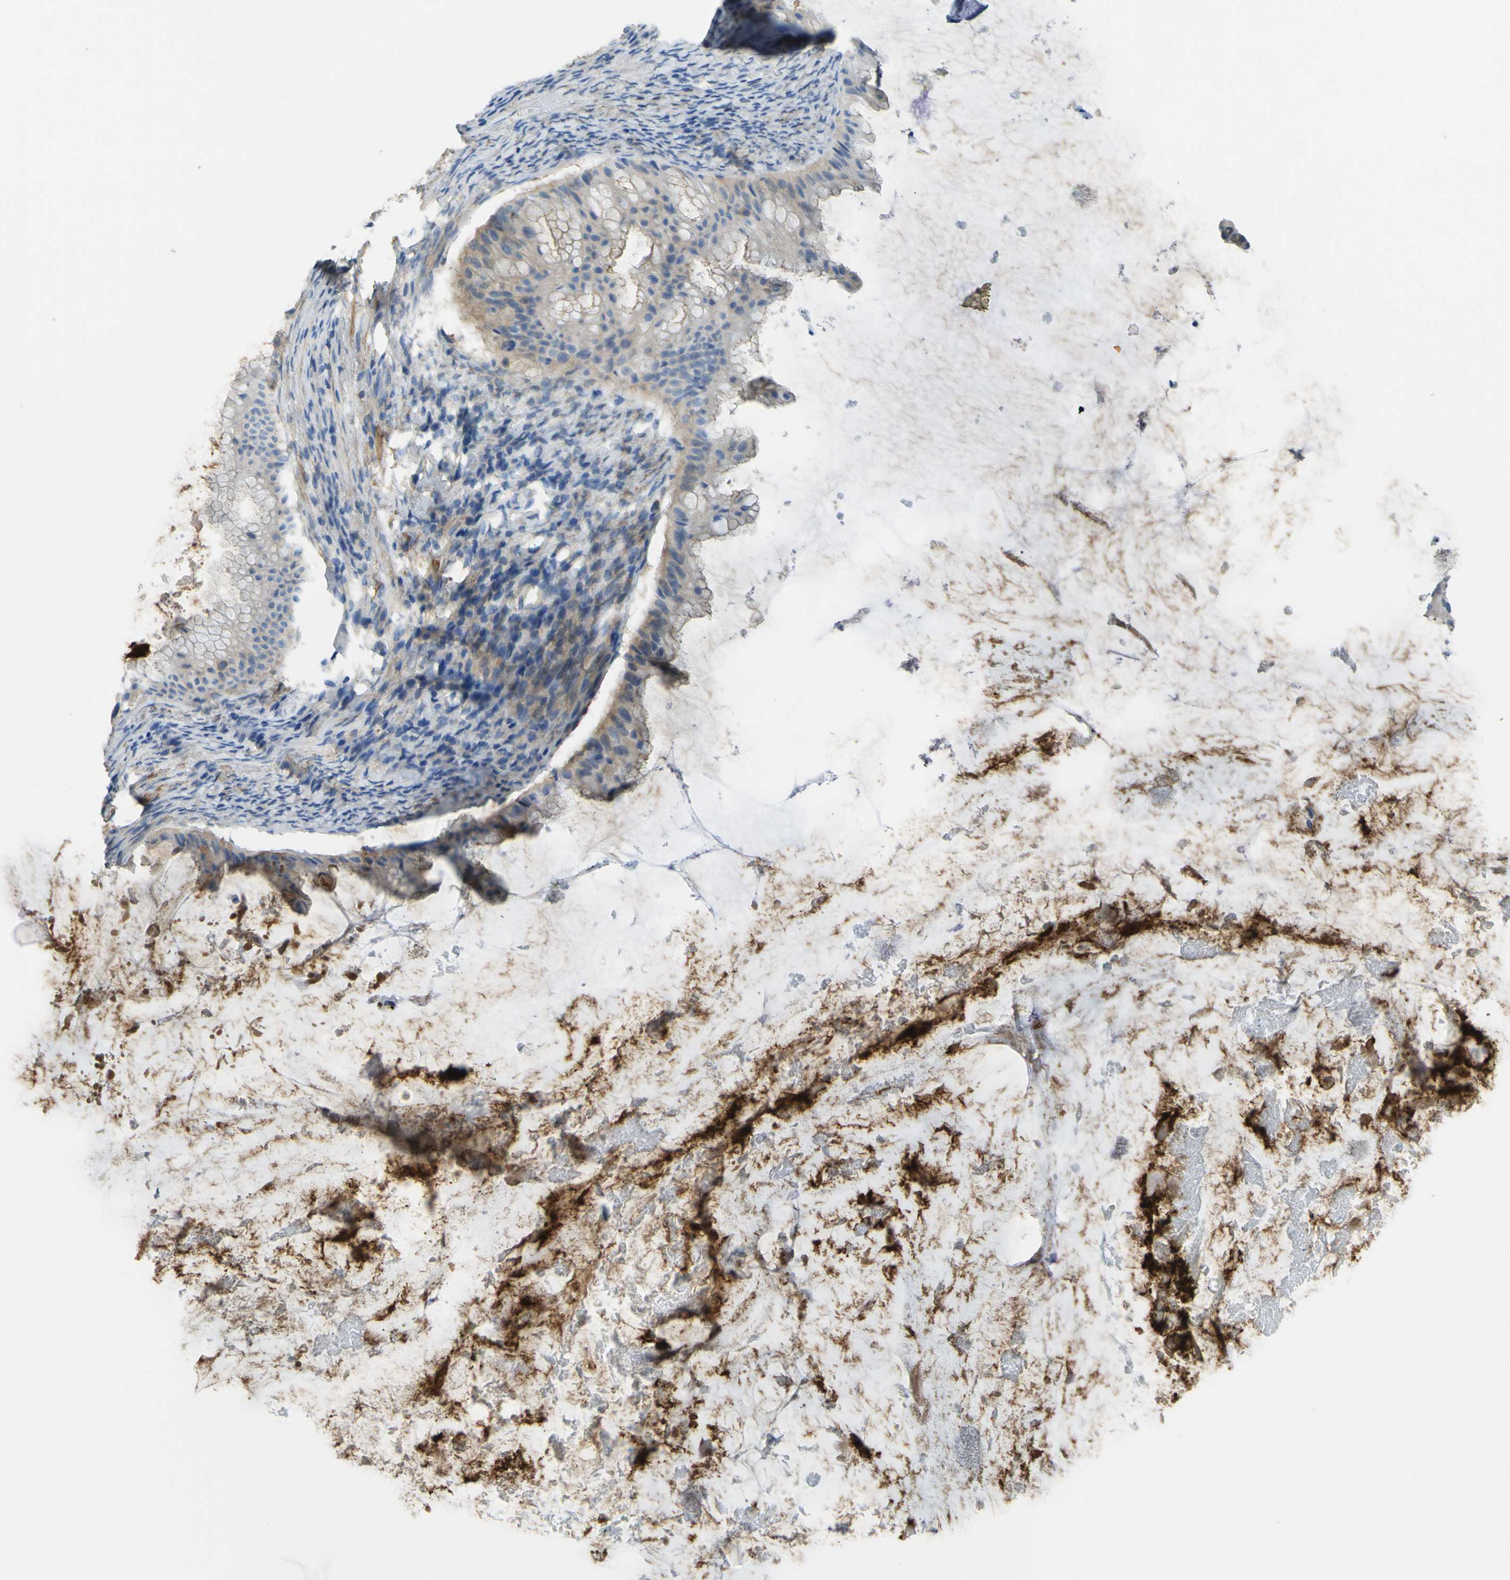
{"staining": {"intensity": "weak", "quantity": "25%-75%", "location": "cytoplasmic/membranous"}, "tissue": "ovarian cancer", "cell_type": "Tumor cells", "image_type": "cancer", "snomed": [{"axis": "morphology", "description": "Cystadenocarcinoma, mucinous, NOS"}, {"axis": "topography", "description": "Ovary"}], "caption": "High-power microscopy captured an immunohistochemistry (IHC) micrograph of ovarian mucinous cystadenocarcinoma, revealing weak cytoplasmic/membranous expression in about 25%-75% of tumor cells. (DAB IHC with brightfield microscopy, high magnification).", "gene": "OGN", "patient": {"sex": "female", "age": 61}}